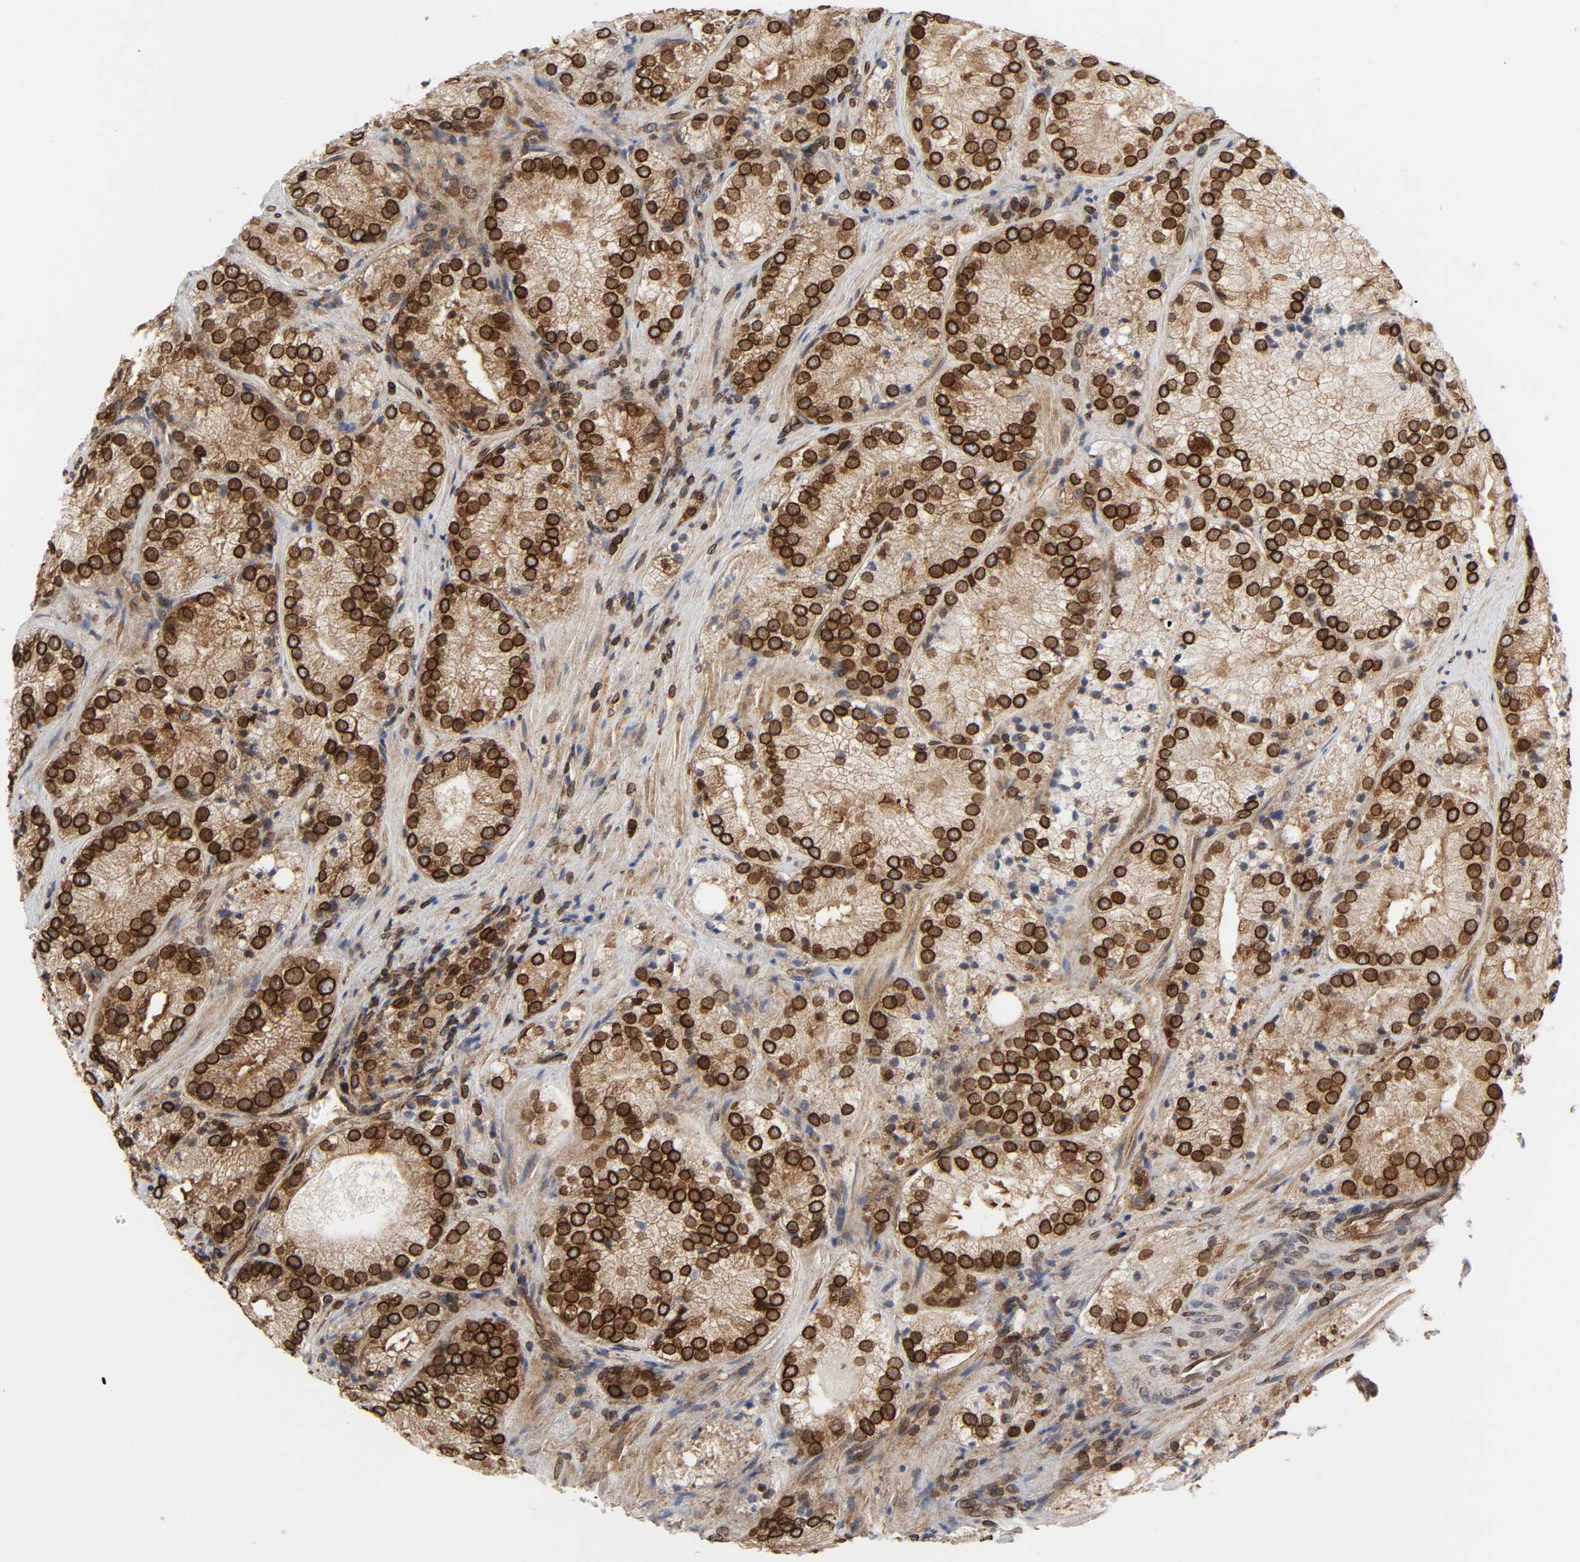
{"staining": {"intensity": "strong", "quantity": ">75%", "location": "cytoplasmic/membranous,nuclear"}, "tissue": "prostate cancer", "cell_type": "Tumor cells", "image_type": "cancer", "snomed": [{"axis": "morphology", "description": "Adenocarcinoma, Low grade"}, {"axis": "topography", "description": "Prostate"}], "caption": "Immunohistochemistry (IHC) image of neoplastic tissue: human prostate low-grade adenocarcinoma stained using immunohistochemistry exhibits high levels of strong protein expression localized specifically in the cytoplasmic/membranous and nuclear of tumor cells, appearing as a cytoplasmic/membranous and nuclear brown color.", "gene": "RANGAP1", "patient": {"sex": "male", "age": 60}}